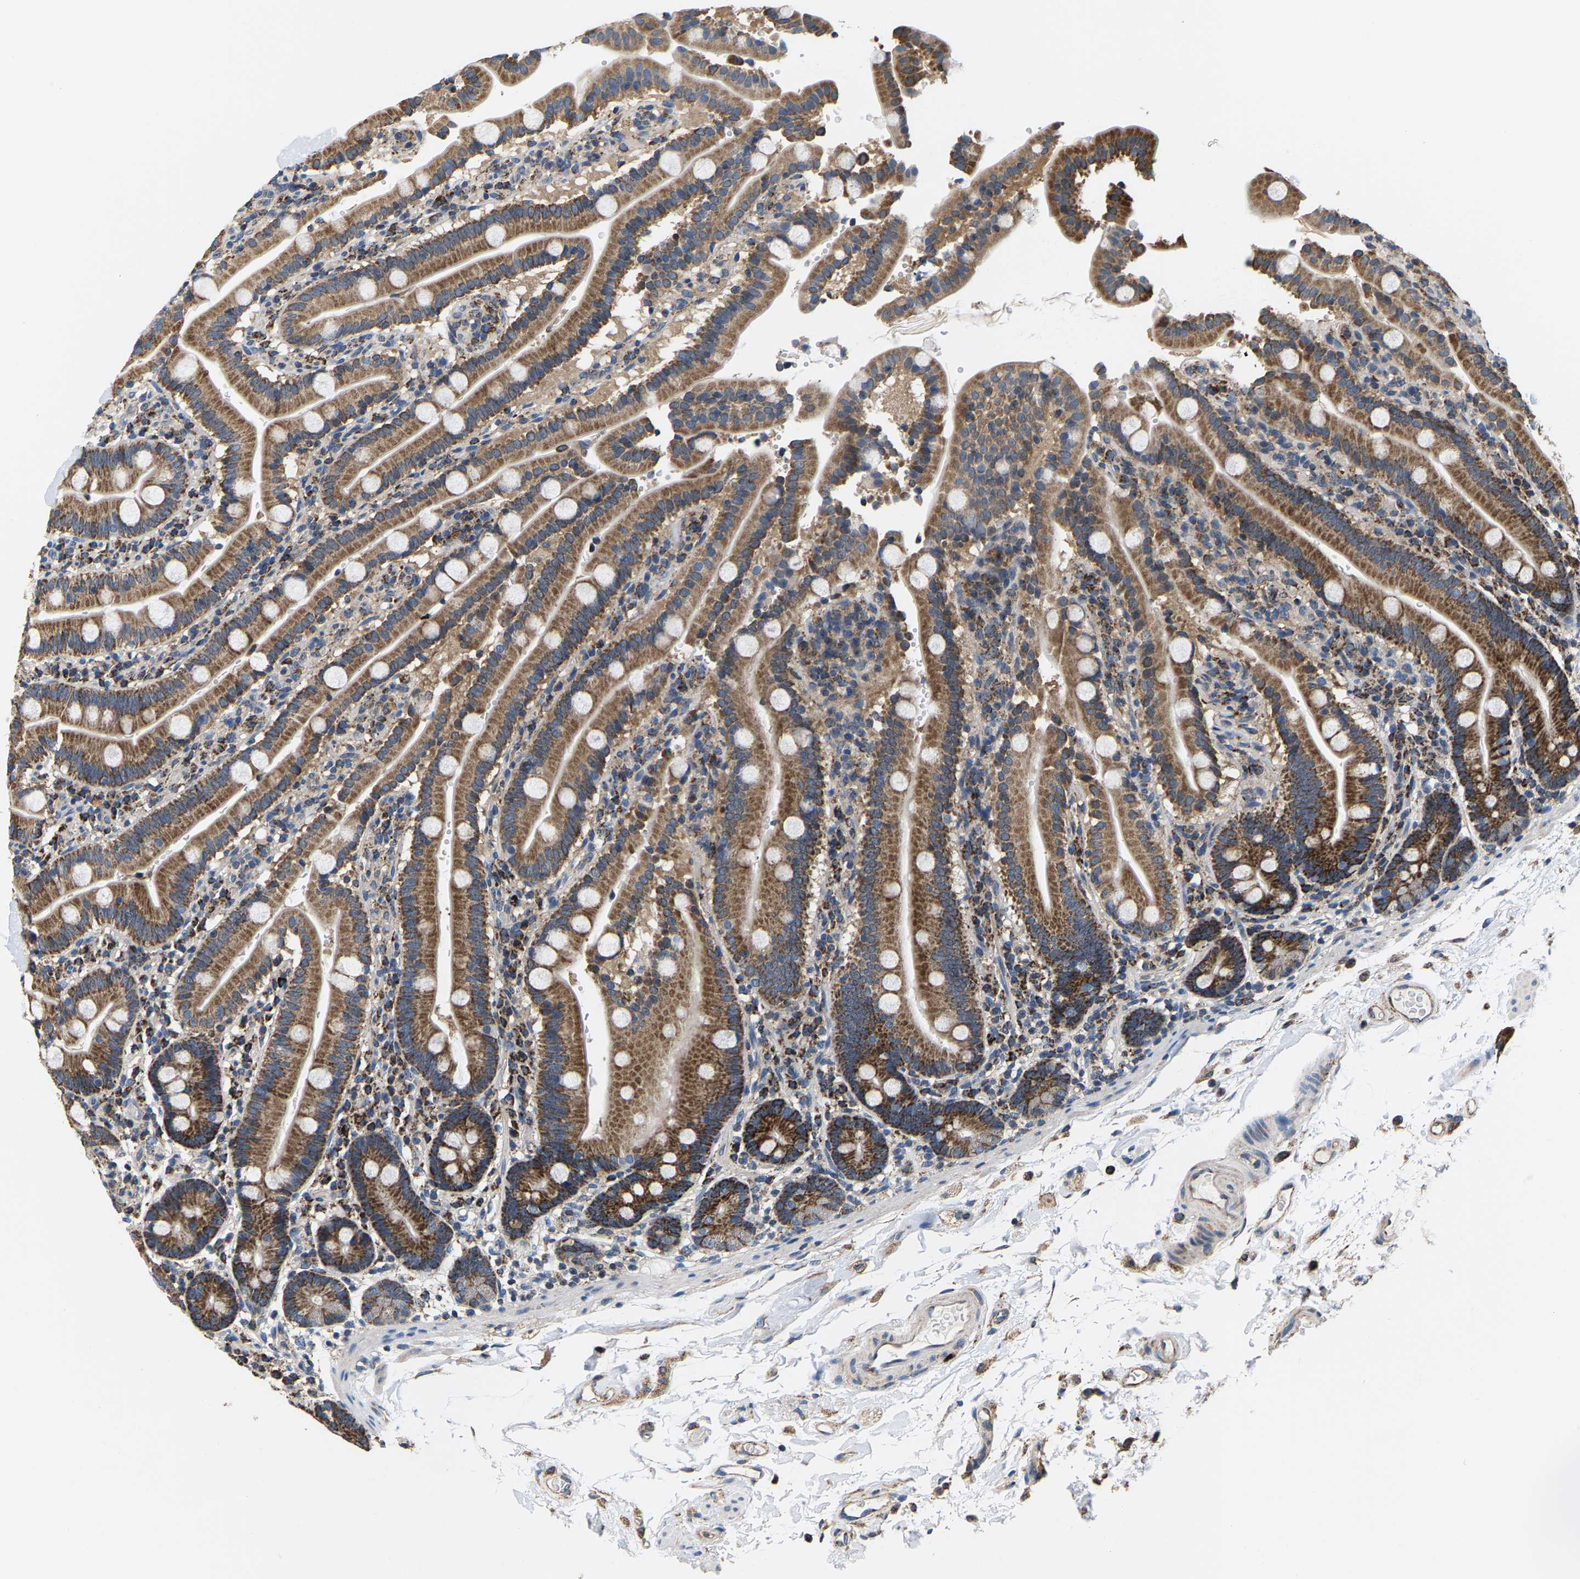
{"staining": {"intensity": "moderate", "quantity": ">75%", "location": "cytoplasmic/membranous"}, "tissue": "duodenum", "cell_type": "Glandular cells", "image_type": "normal", "snomed": [{"axis": "morphology", "description": "Normal tissue, NOS"}, {"axis": "topography", "description": "Small intestine, NOS"}], "caption": "DAB immunohistochemical staining of benign human duodenum demonstrates moderate cytoplasmic/membranous protein positivity in about >75% of glandular cells. Using DAB (3,3'-diaminobenzidine) (brown) and hematoxylin (blue) stains, captured at high magnification using brightfield microscopy.", "gene": "SHMT2", "patient": {"sex": "female", "age": 71}}